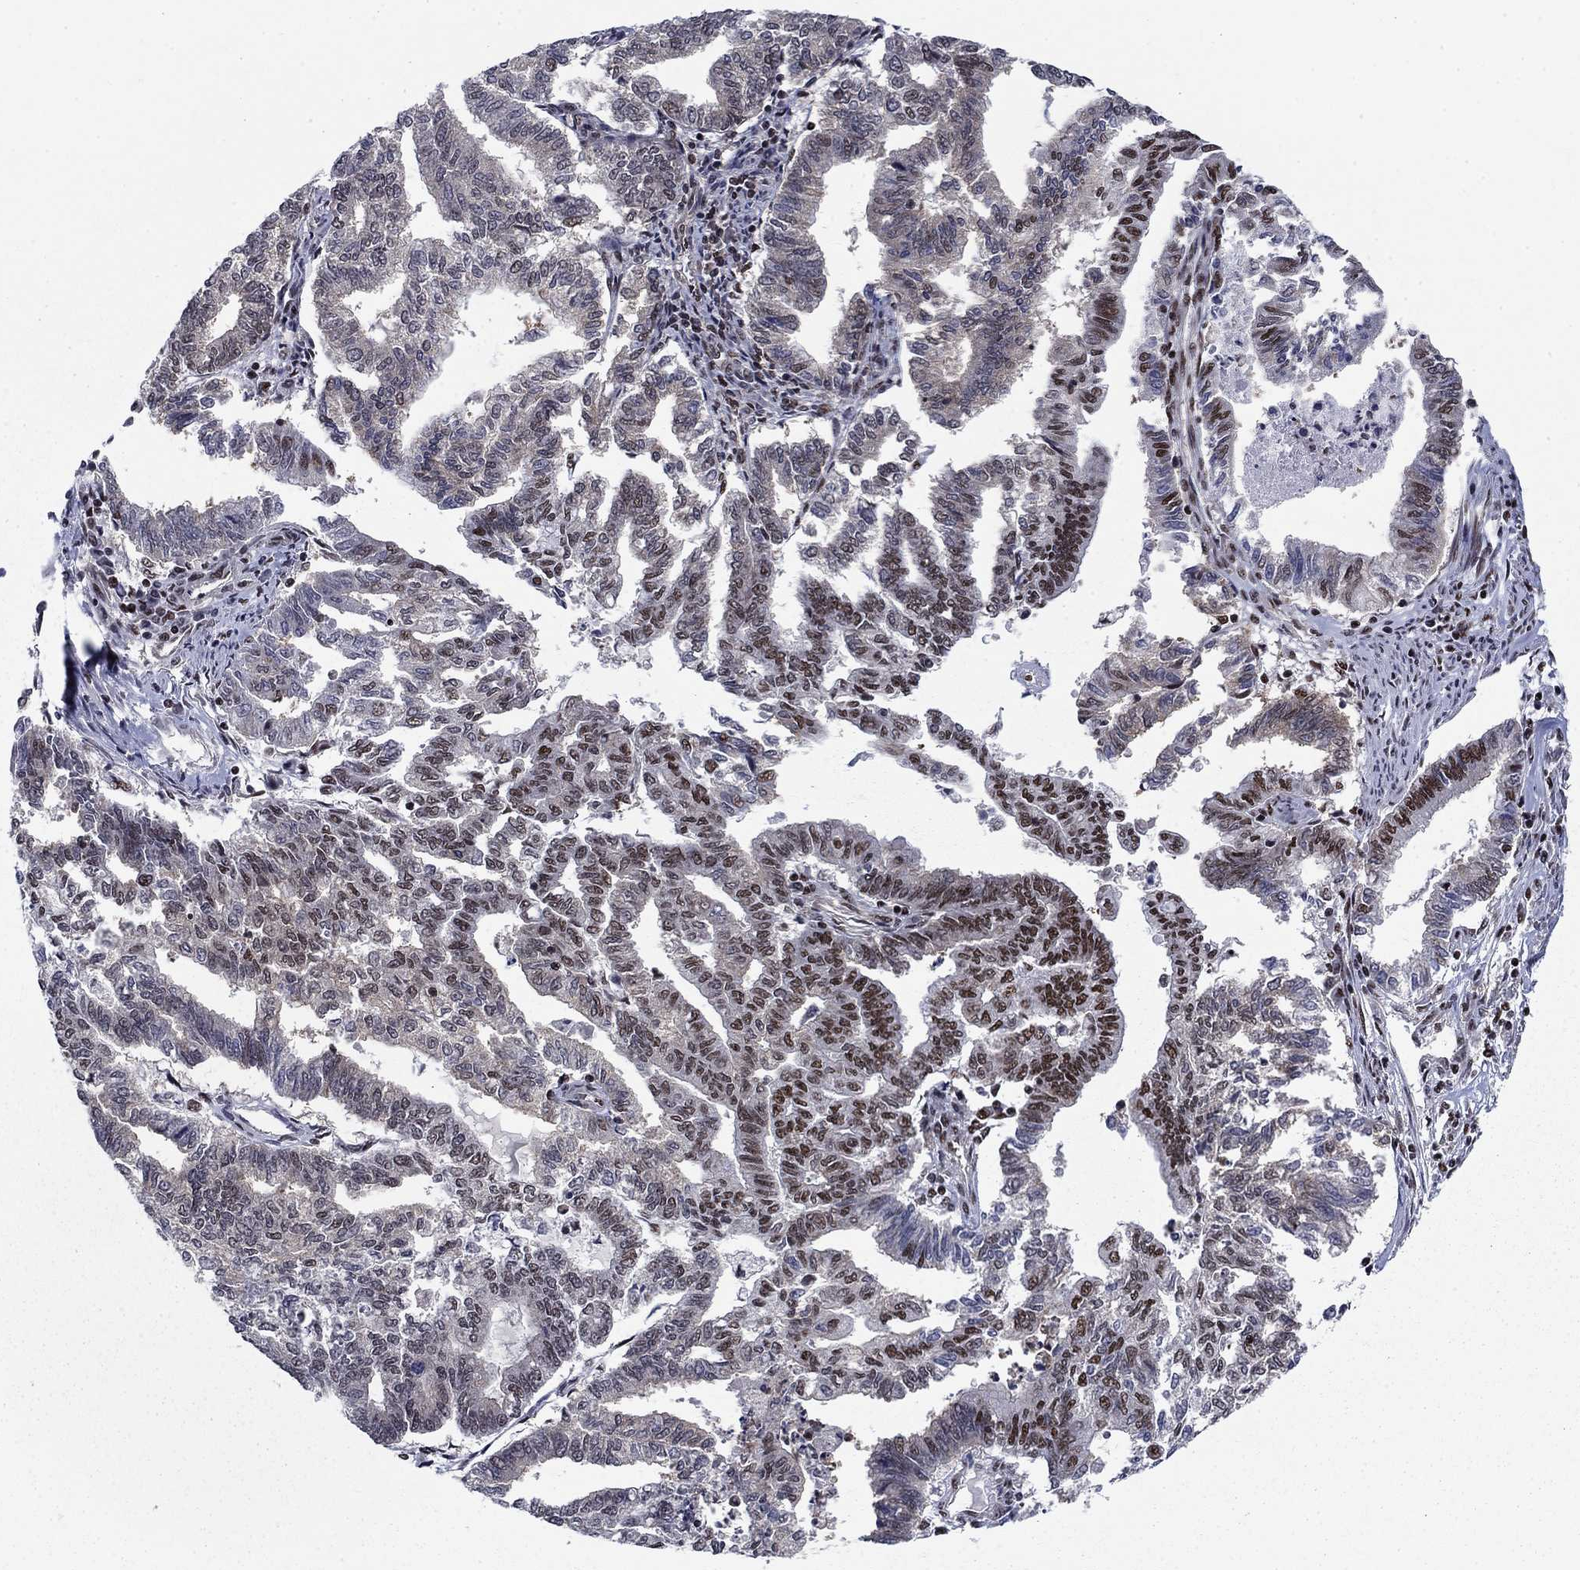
{"staining": {"intensity": "strong", "quantity": "<25%", "location": "nuclear"}, "tissue": "endometrial cancer", "cell_type": "Tumor cells", "image_type": "cancer", "snomed": [{"axis": "morphology", "description": "Adenocarcinoma, NOS"}, {"axis": "topography", "description": "Endometrium"}], "caption": "Protein expression by IHC exhibits strong nuclear expression in approximately <25% of tumor cells in endometrial cancer (adenocarcinoma).", "gene": "RPRD1B", "patient": {"sex": "female", "age": 79}}